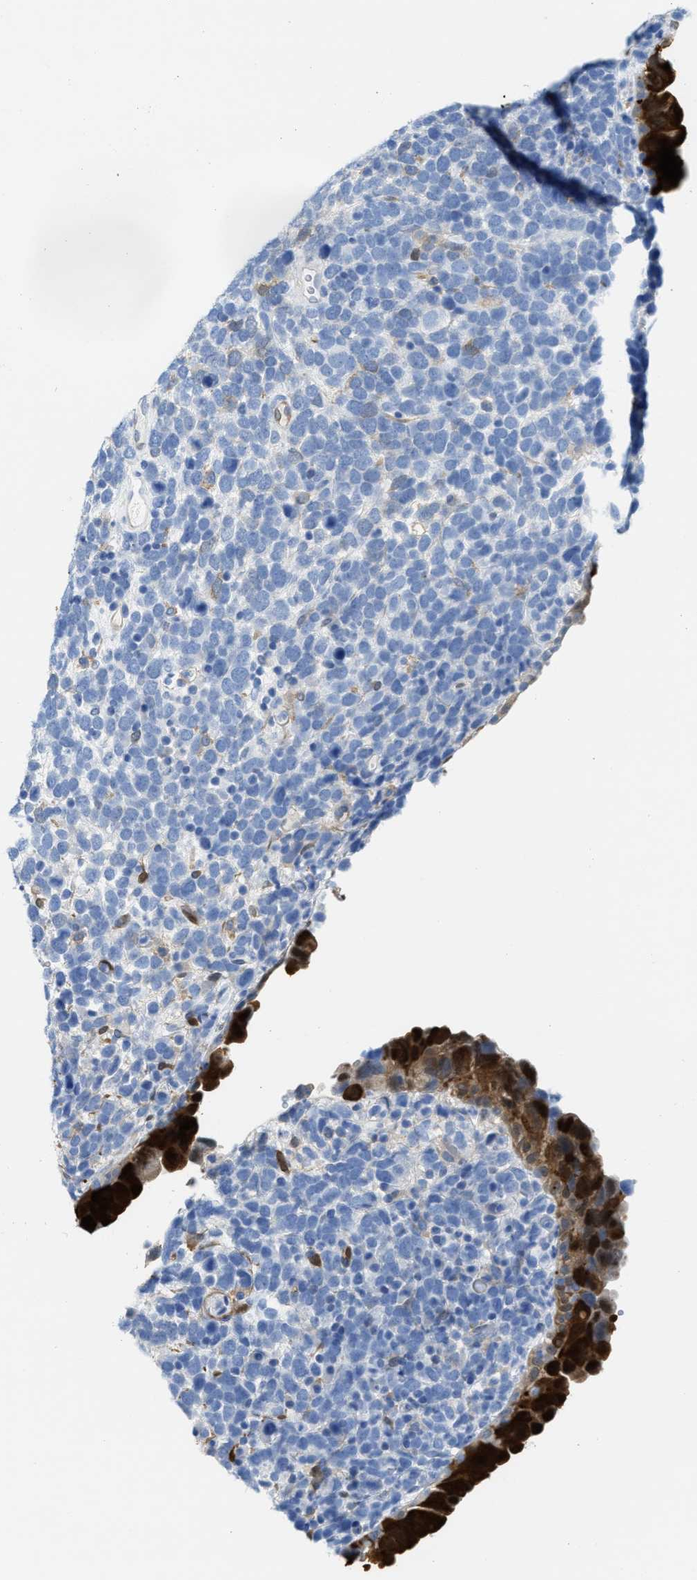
{"staining": {"intensity": "negative", "quantity": "none", "location": "none"}, "tissue": "urothelial cancer", "cell_type": "Tumor cells", "image_type": "cancer", "snomed": [{"axis": "morphology", "description": "Urothelial carcinoma, High grade"}, {"axis": "topography", "description": "Urinary bladder"}], "caption": "The image exhibits no significant positivity in tumor cells of urothelial carcinoma (high-grade).", "gene": "ASS1", "patient": {"sex": "female", "age": 82}}